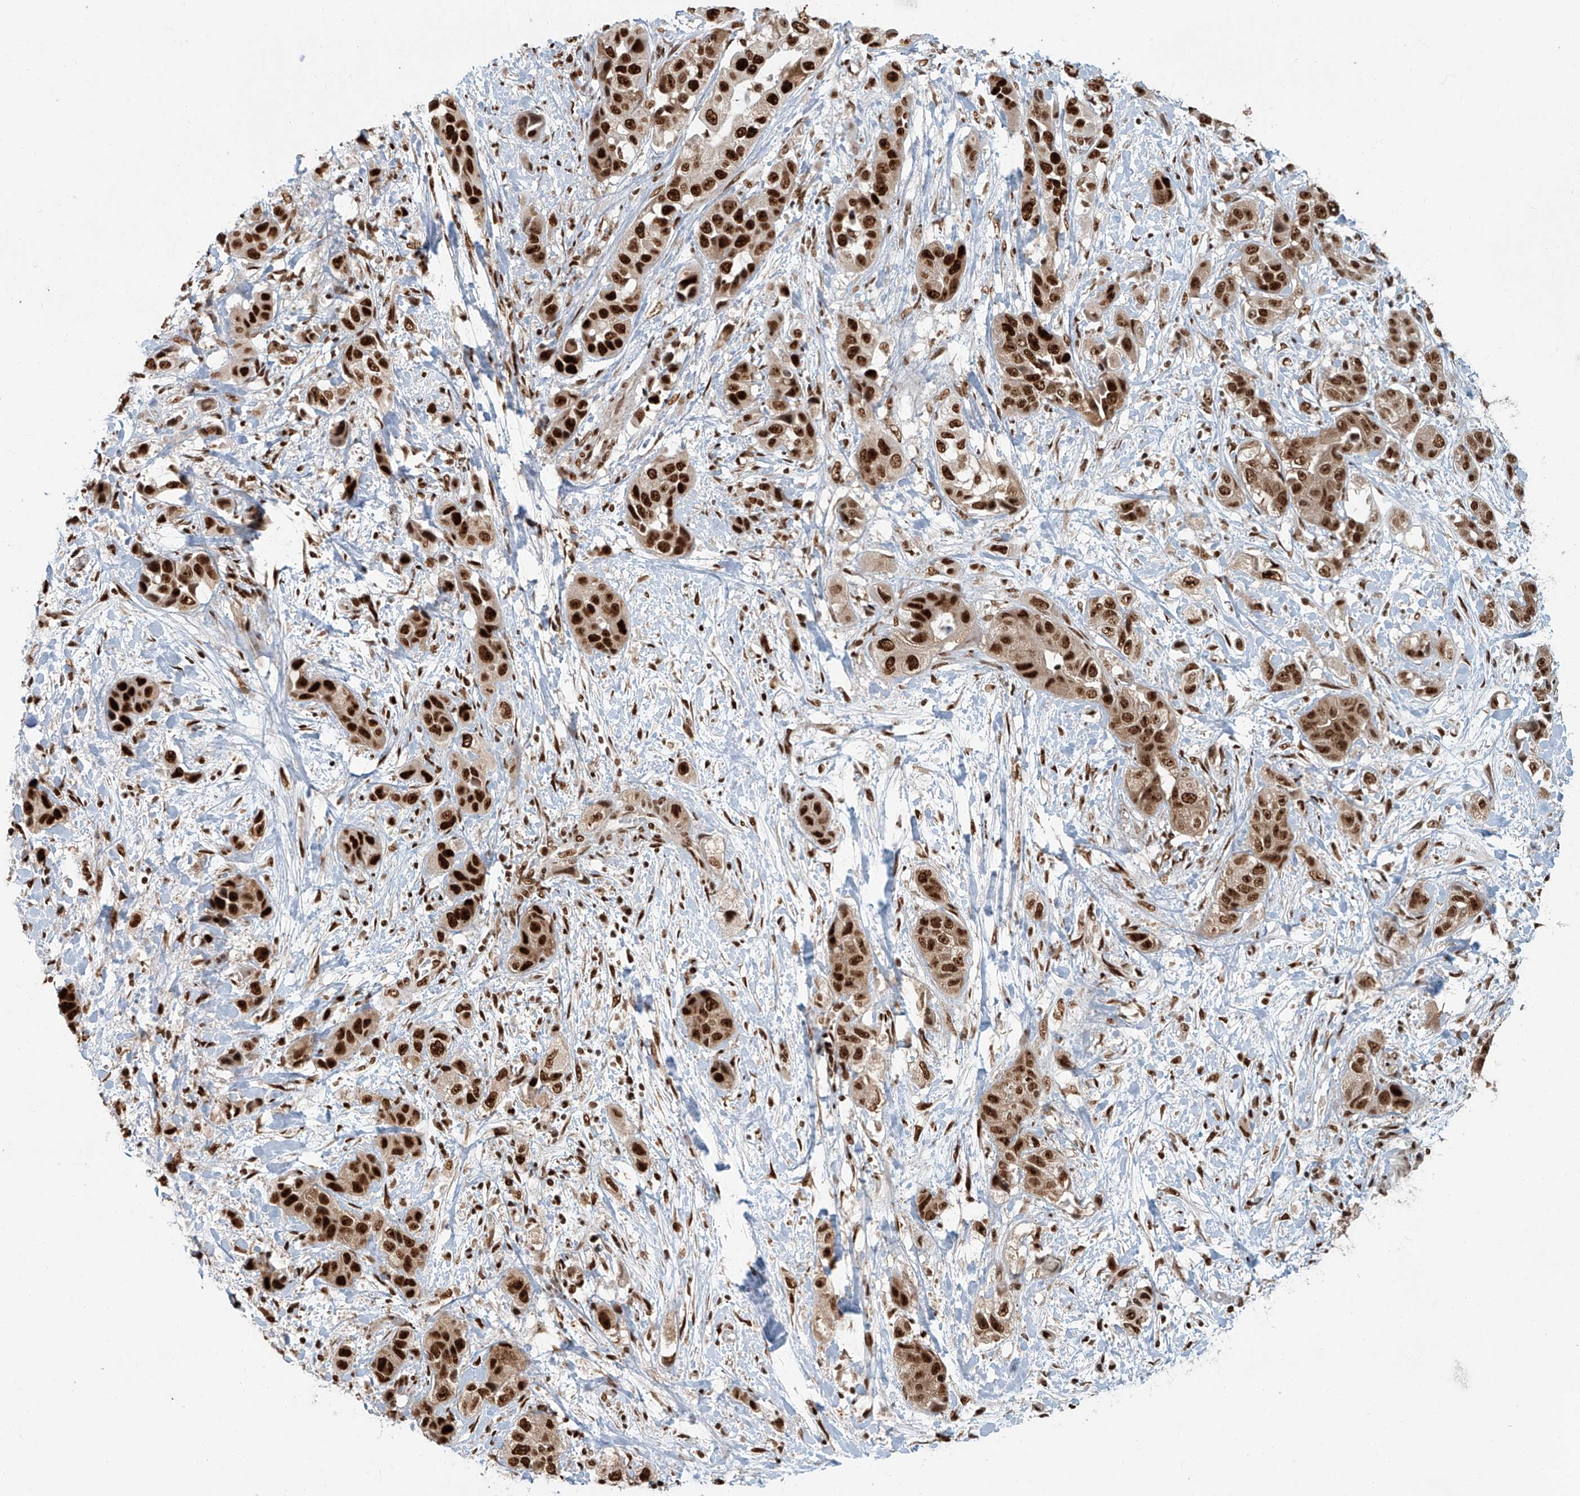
{"staining": {"intensity": "strong", "quantity": ">75%", "location": "nuclear"}, "tissue": "liver cancer", "cell_type": "Tumor cells", "image_type": "cancer", "snomed": [{"axis": "morphology", "description": "Cholangiocarcinoma"}, {"axis": "topography", "description": "Liver"}], "caption": "The micrograph reveals immunohistochemical staining of cholangiocarcinoma (liver). There is strong nuclear staining is present in approximately >75% of tumor cells.", "gene": "FAM193B", "patient": {"sex": "female", "age": 52}}